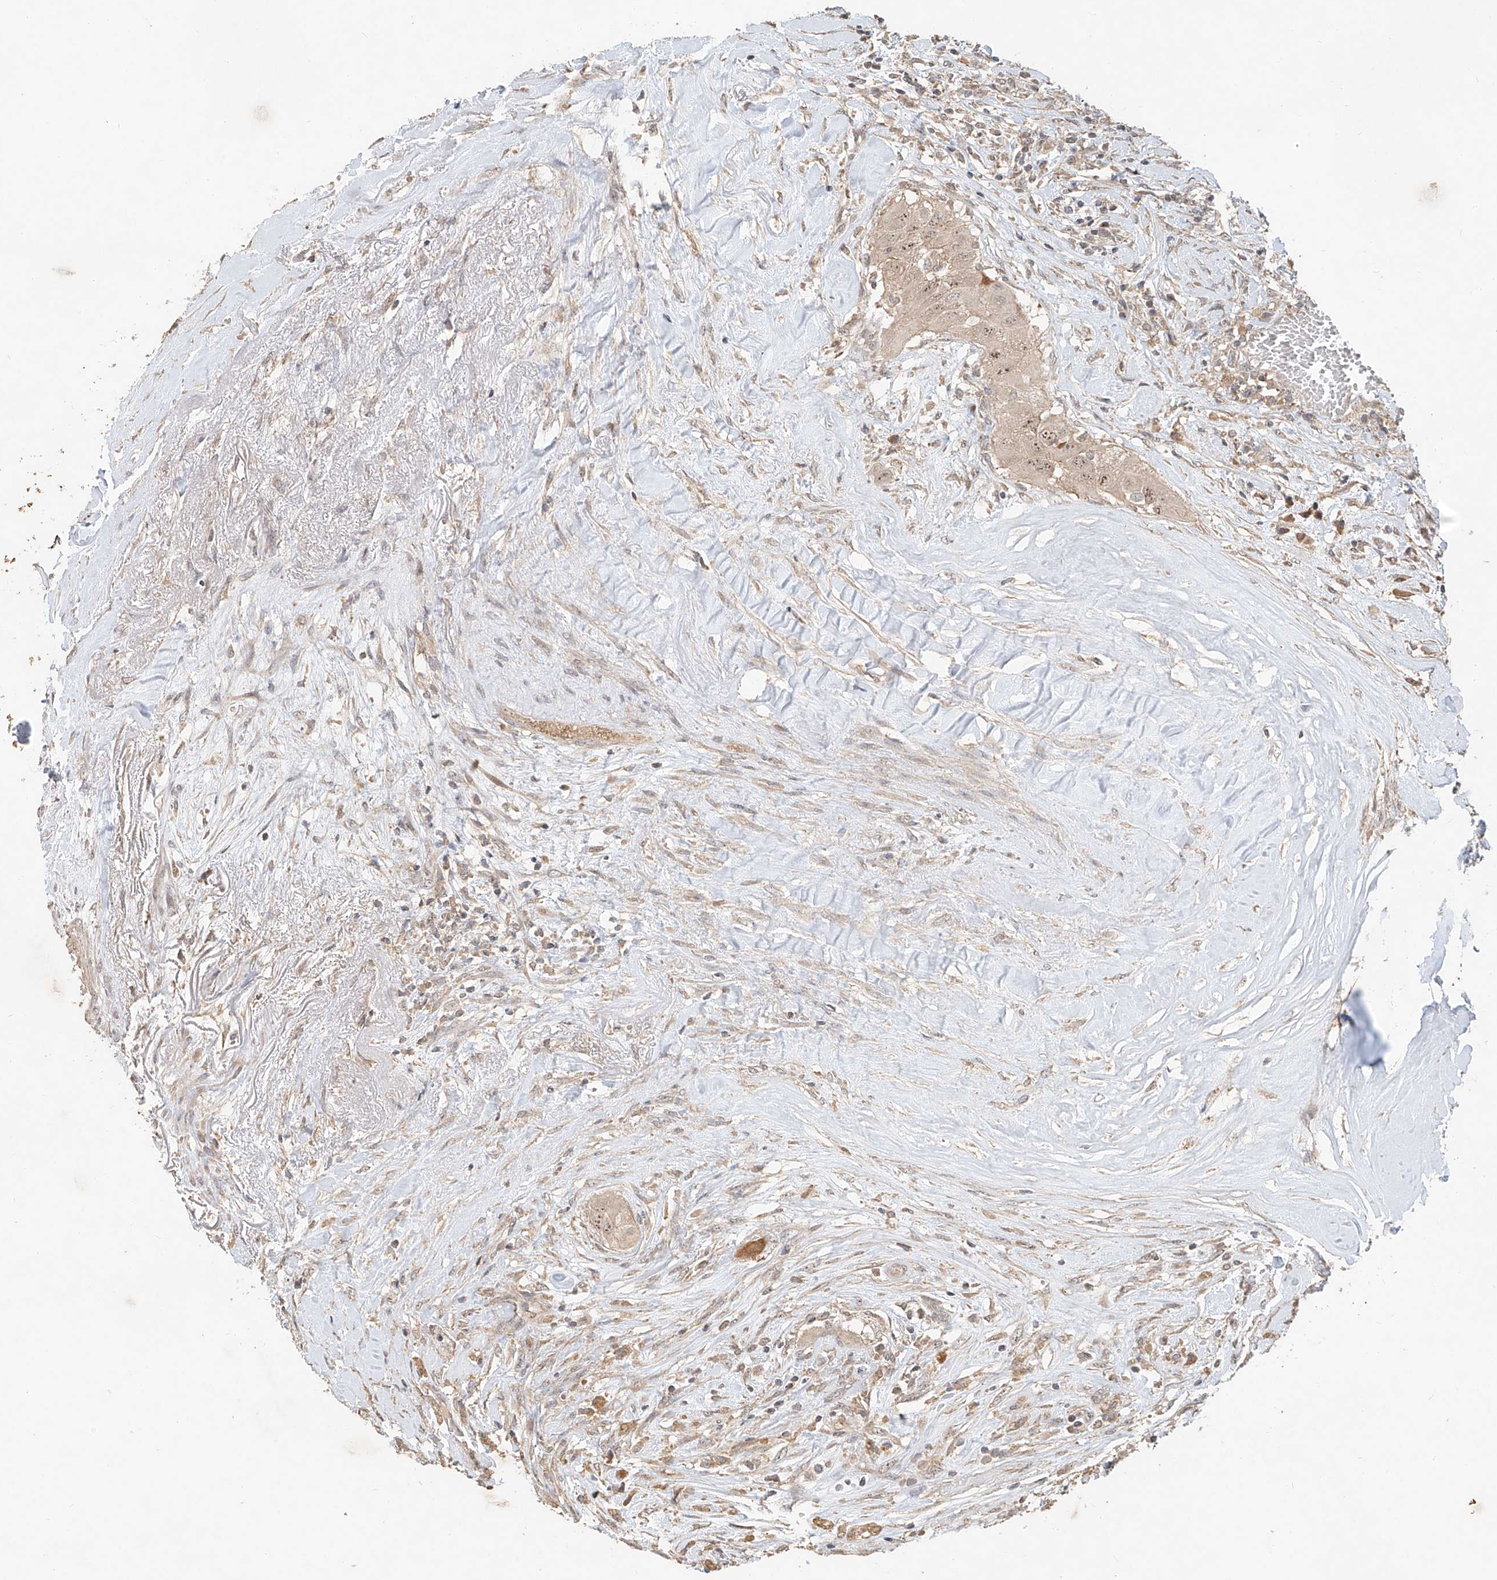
{"staining": {"intensity": "weak", "quantity": ">75%", "location": "cytoplasmic/membranous,nuclear"}, "tissue": "thyroid cancer", "cell_type": "Tumor cells", "image_type": "cancer", "snomed": [{"axis": "morphology", "description": "Papillary adenocarcinoma, NOS"}, {"axis": "topography", "description": "Thyroid gland"}], "caption": "Immunohistochemical staining of human thyroid papillary adenocarcinoma exhibits low levels of weak cytoplasmic/membranous and nuclear positivity in about >75% of tumor cells.", "gene": "TMEM61", "patient": {"sex": "female", "age": 59}}